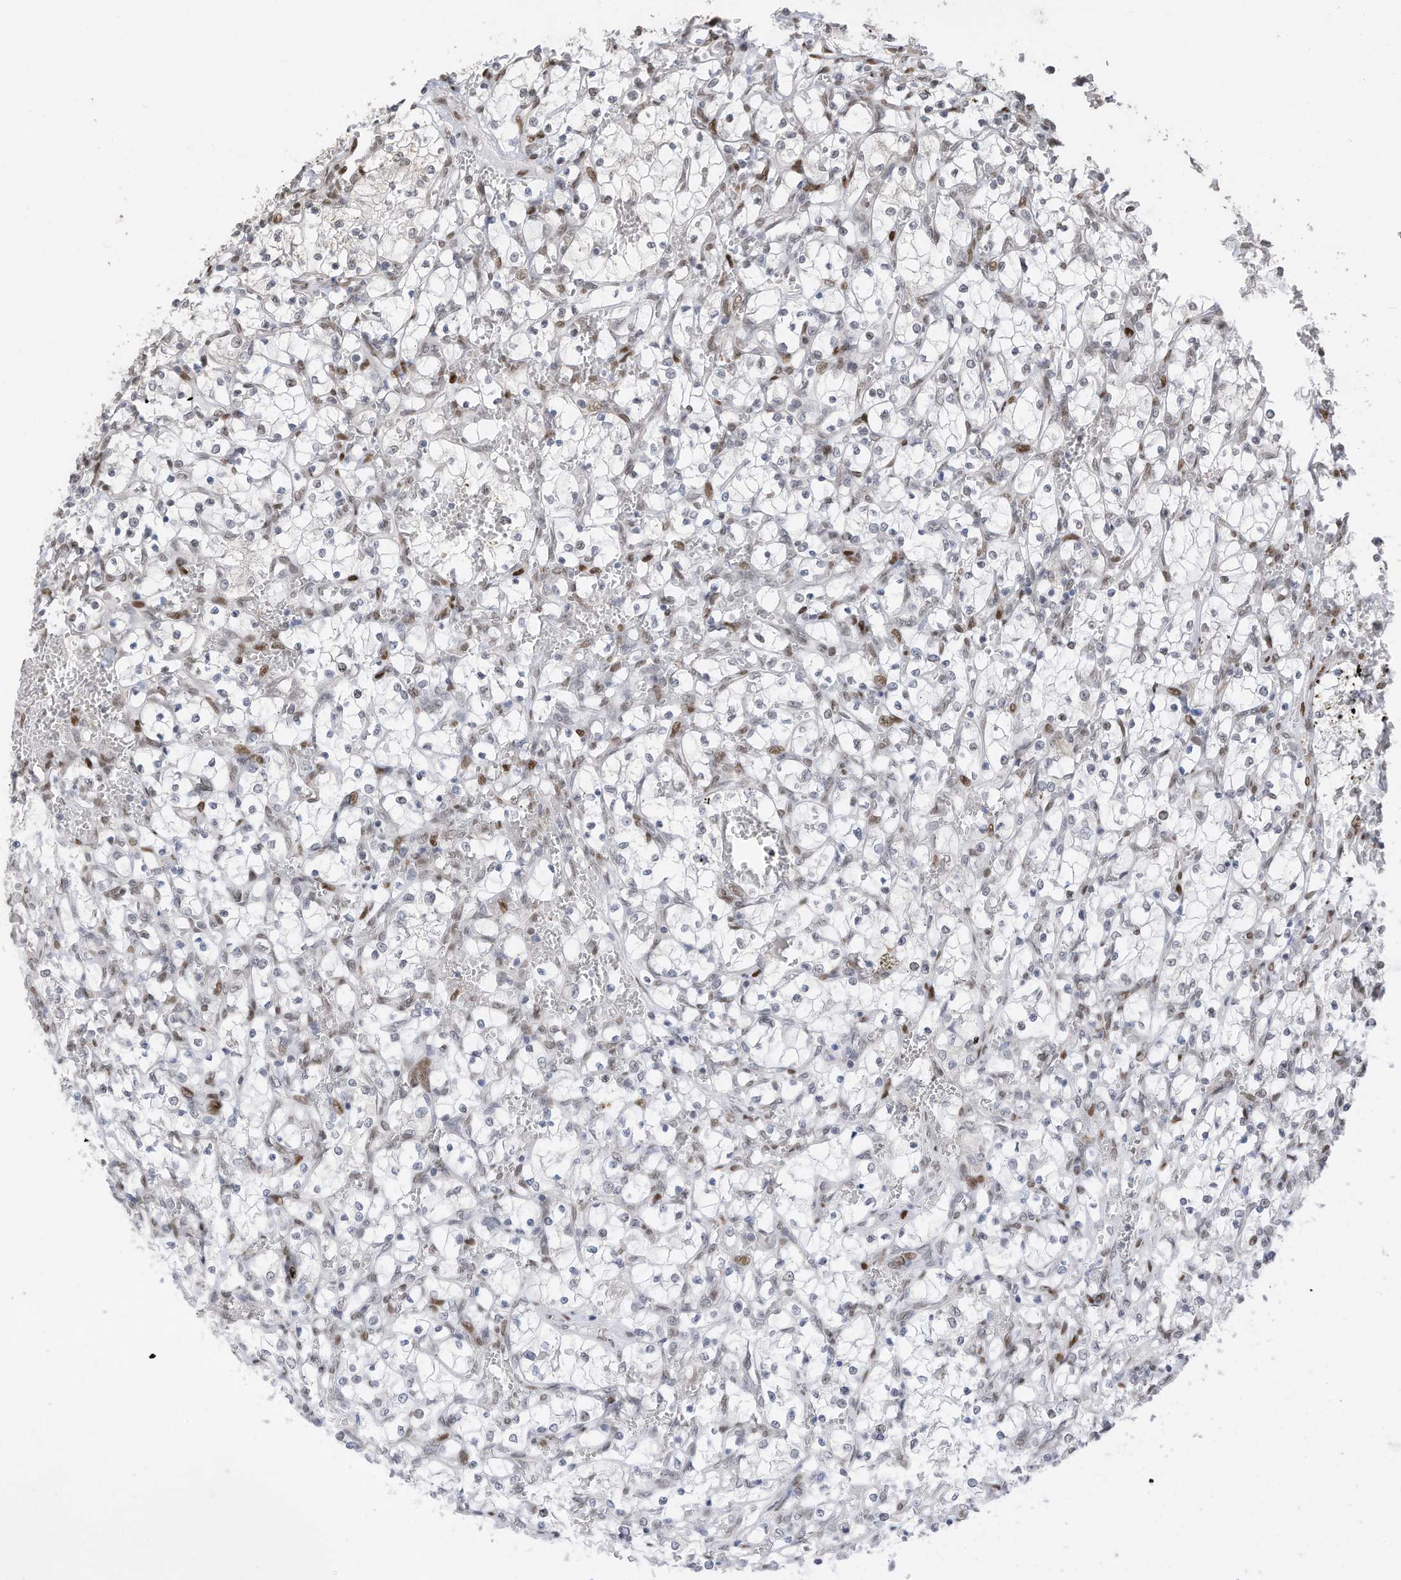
{"staining": {"intensity": "negative", "quantity": "none", "location": "none"}, "tissue": "renal cancer", "cell_type": "Tumor cells", "image_type": "cancer", "snomed": [{"axis": "morphology", "description": "Adenocarcinoma, NOS"}, {"axis": "topography", "description": "Kidney"}], "caption": "Adenocarcinoma (renal) stained for a protein using immunohistochemistry displays no expression tumor cells.", "gene": "RABL3", "patient": {"sex": "female", "age": 69}}